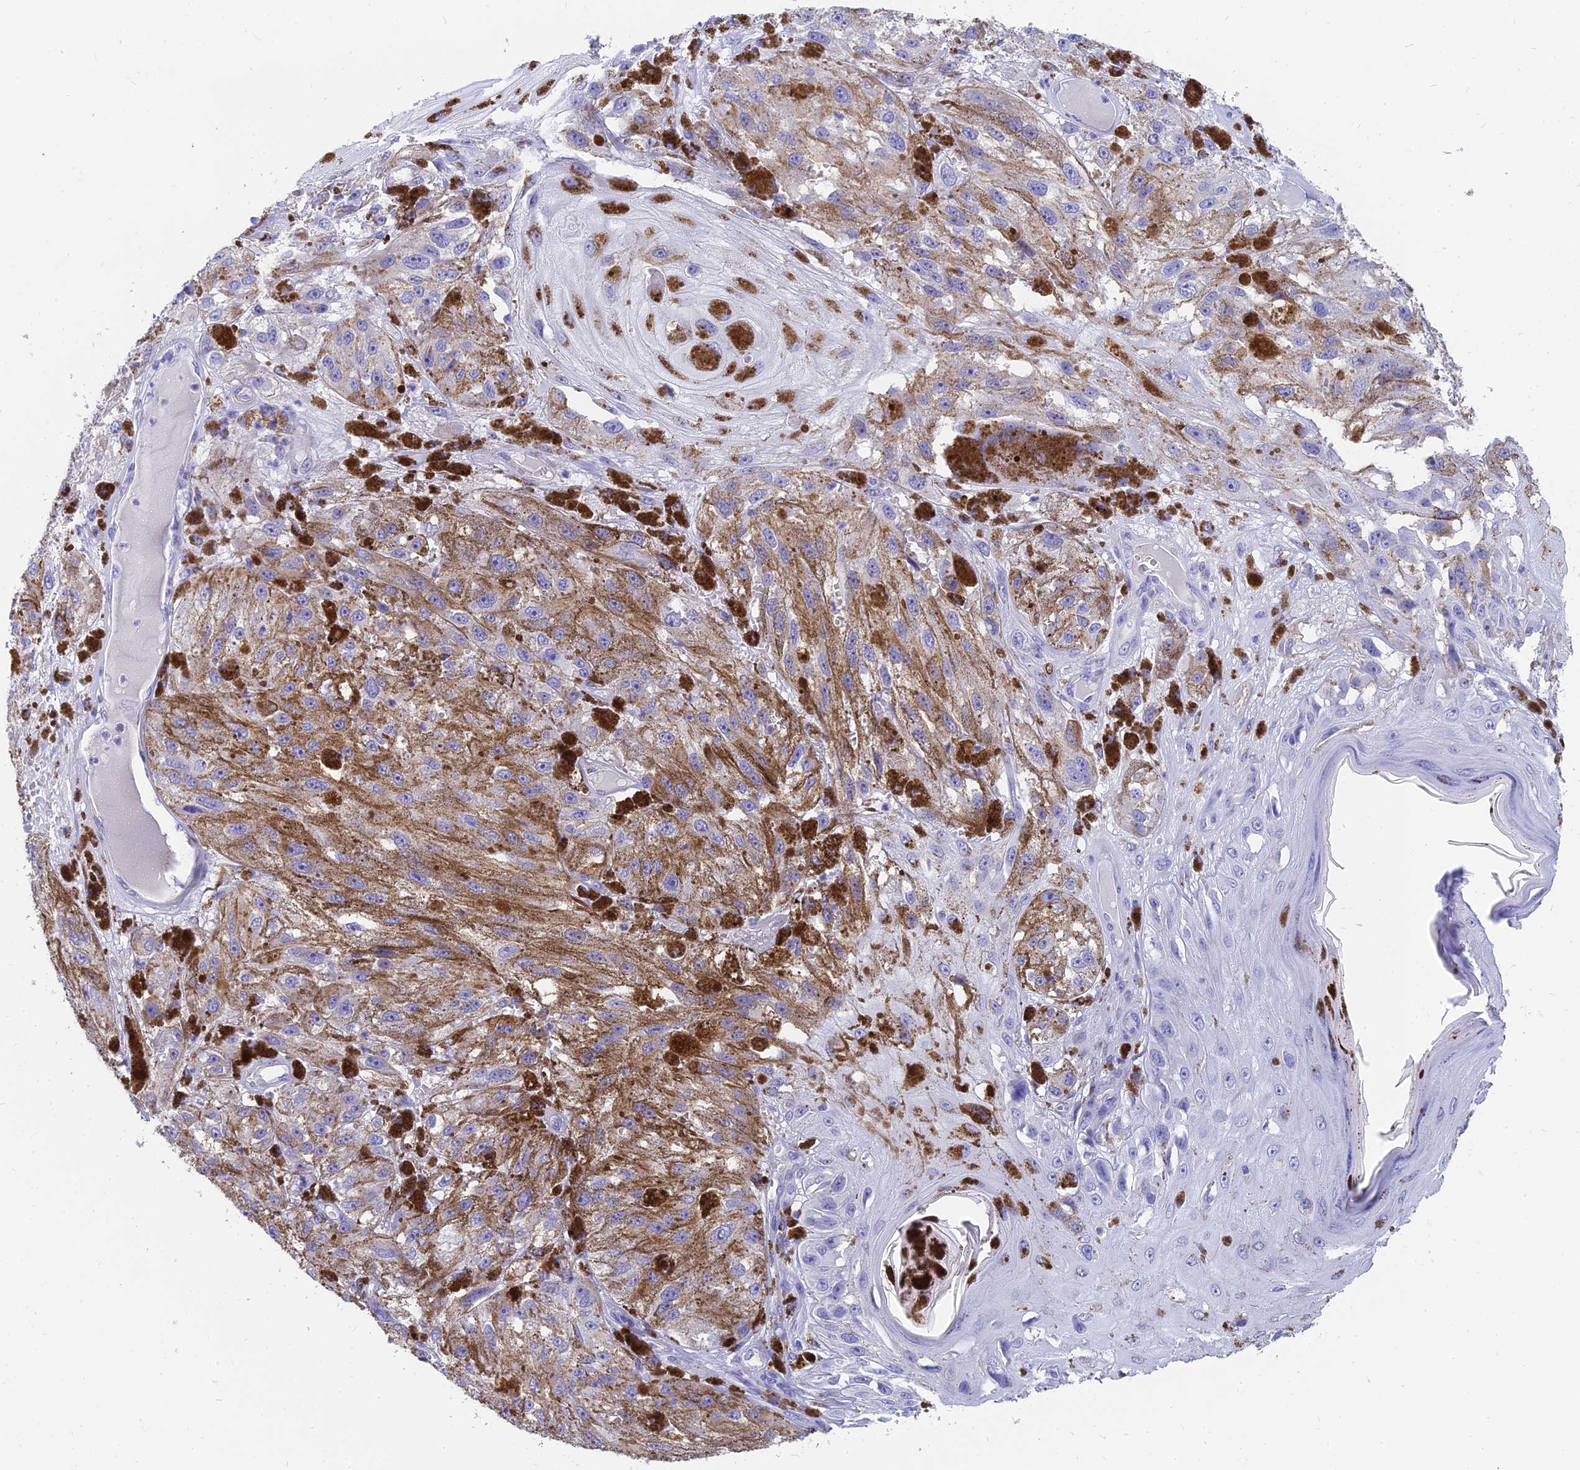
{"staining": {"intensity": "negative", "quantity": "none", "location": "none"}, "tissue": "melanoma", "cell_type": "Tumor cells", "image_type": "cancer", "snomed": [{"axis": "morphology", "description": "Malignant melanoma, NOS"}, {"axis": "topography", "description": "Skin"}], "caption": "DAB (3,3'-diaminobenzidine) immunohistochemical staining of human malignant melanoma displays no significant expression in tumor cells.", "gene": "SLC36A2", "patient": {"sex": "male", "age": 88}}